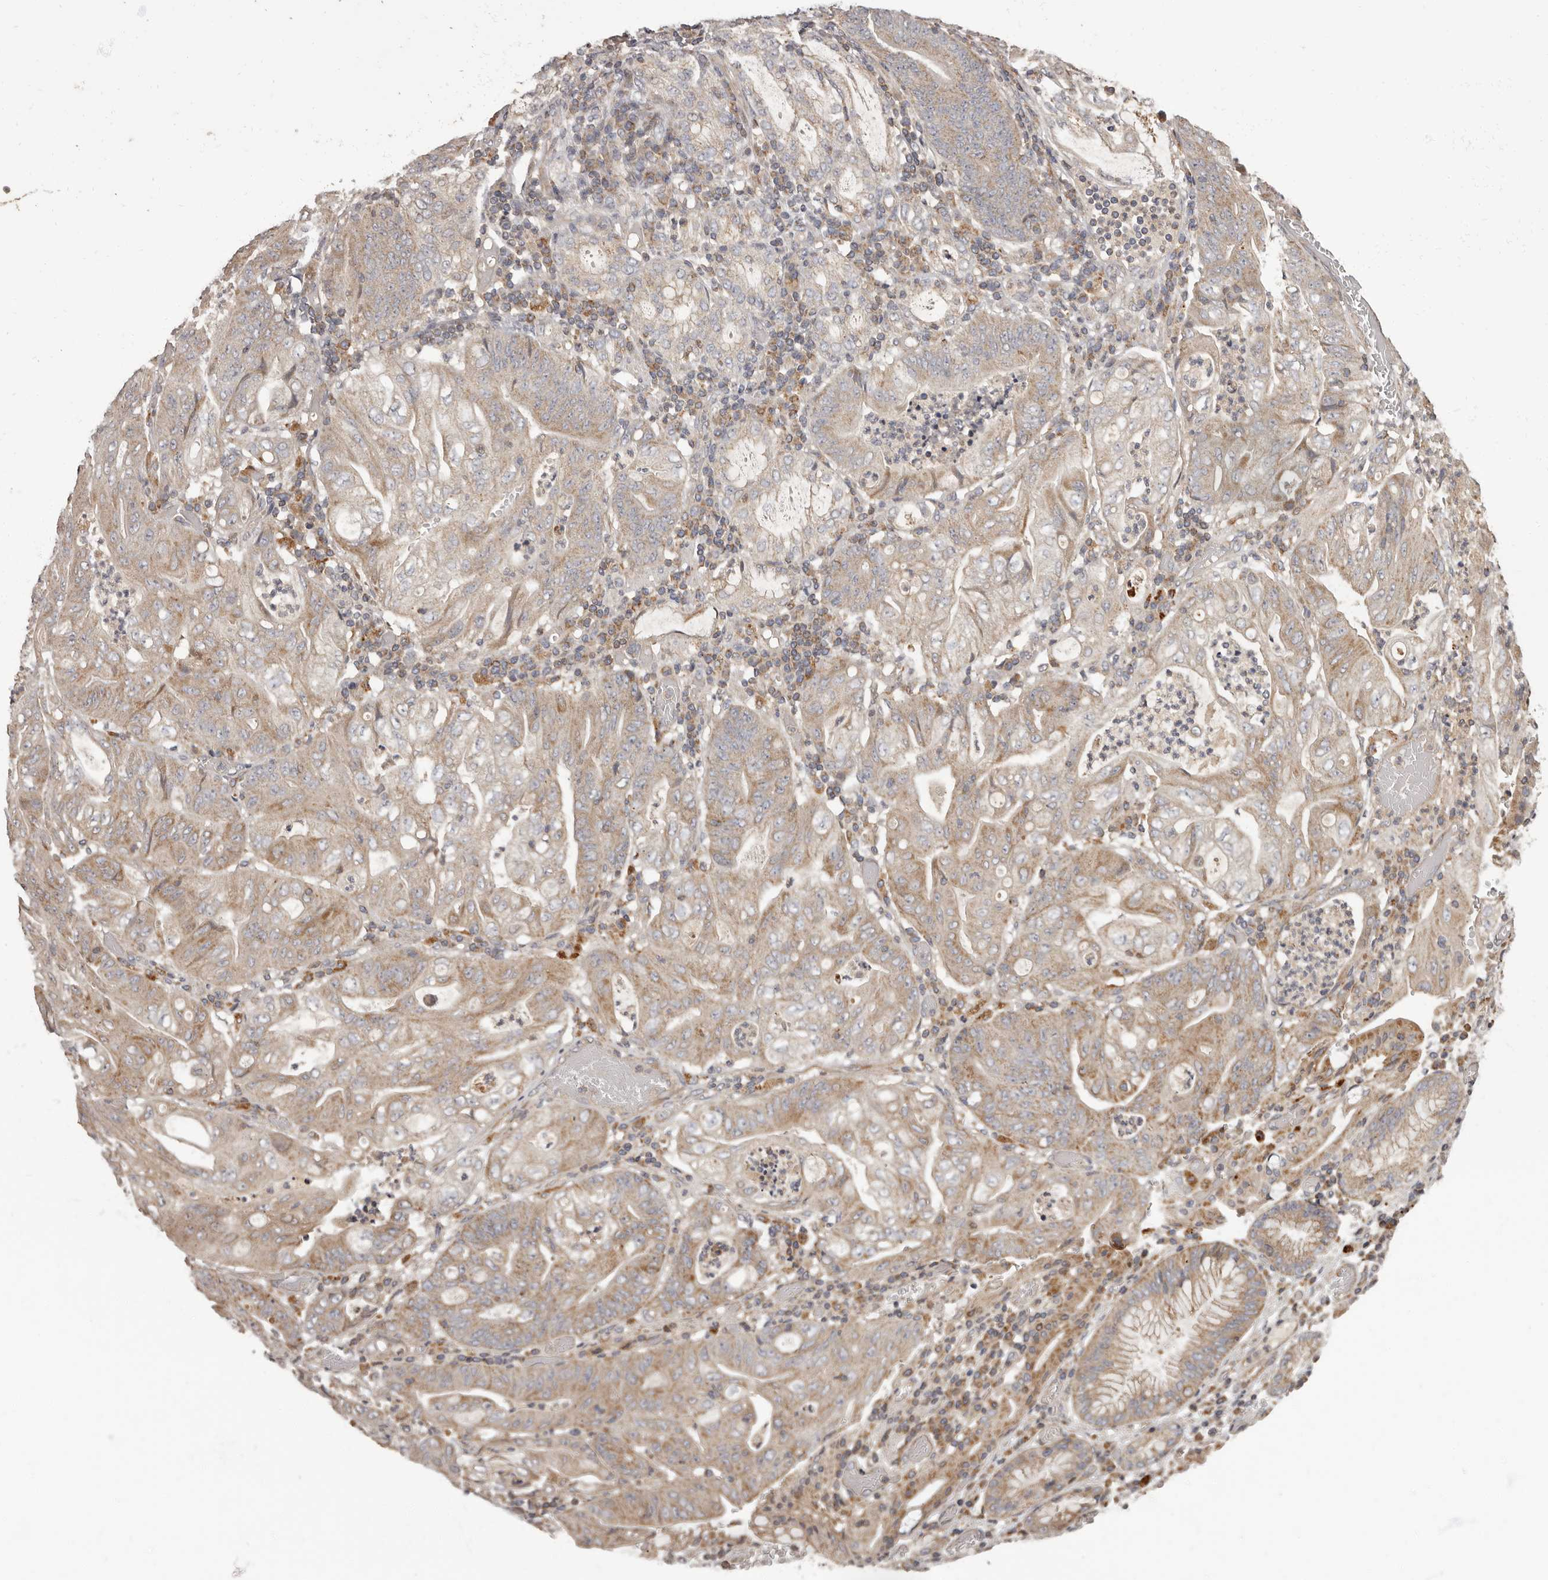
{"staining": {"intensity": "weak", "quantity": ">75%", "location": "cytoplasmic/membranous"}, "tissue": "stomach cancer", "cell_type": "Tumor cells", "image_type": "cancer", "snomed": [{"axis": "morphology", "description": "Adenocarcinoma, NOS"}, {"axis": "topography", "description": "Stomach"}], "caption": "DAB (3,3'-diaminobenzidine) immunohistochemical staining of stomach cancer demonstrates weak cytoplasmic/membranous protein positivity in about >75% of tumor cells. The staining was performed using DAB to visualize the protein expression in brown, while the nuclei were stained in blue with hematoxylin (Magnification: 20x).", "gene": "ADCY2", "patient": {"sex": "female", "age": 73}}